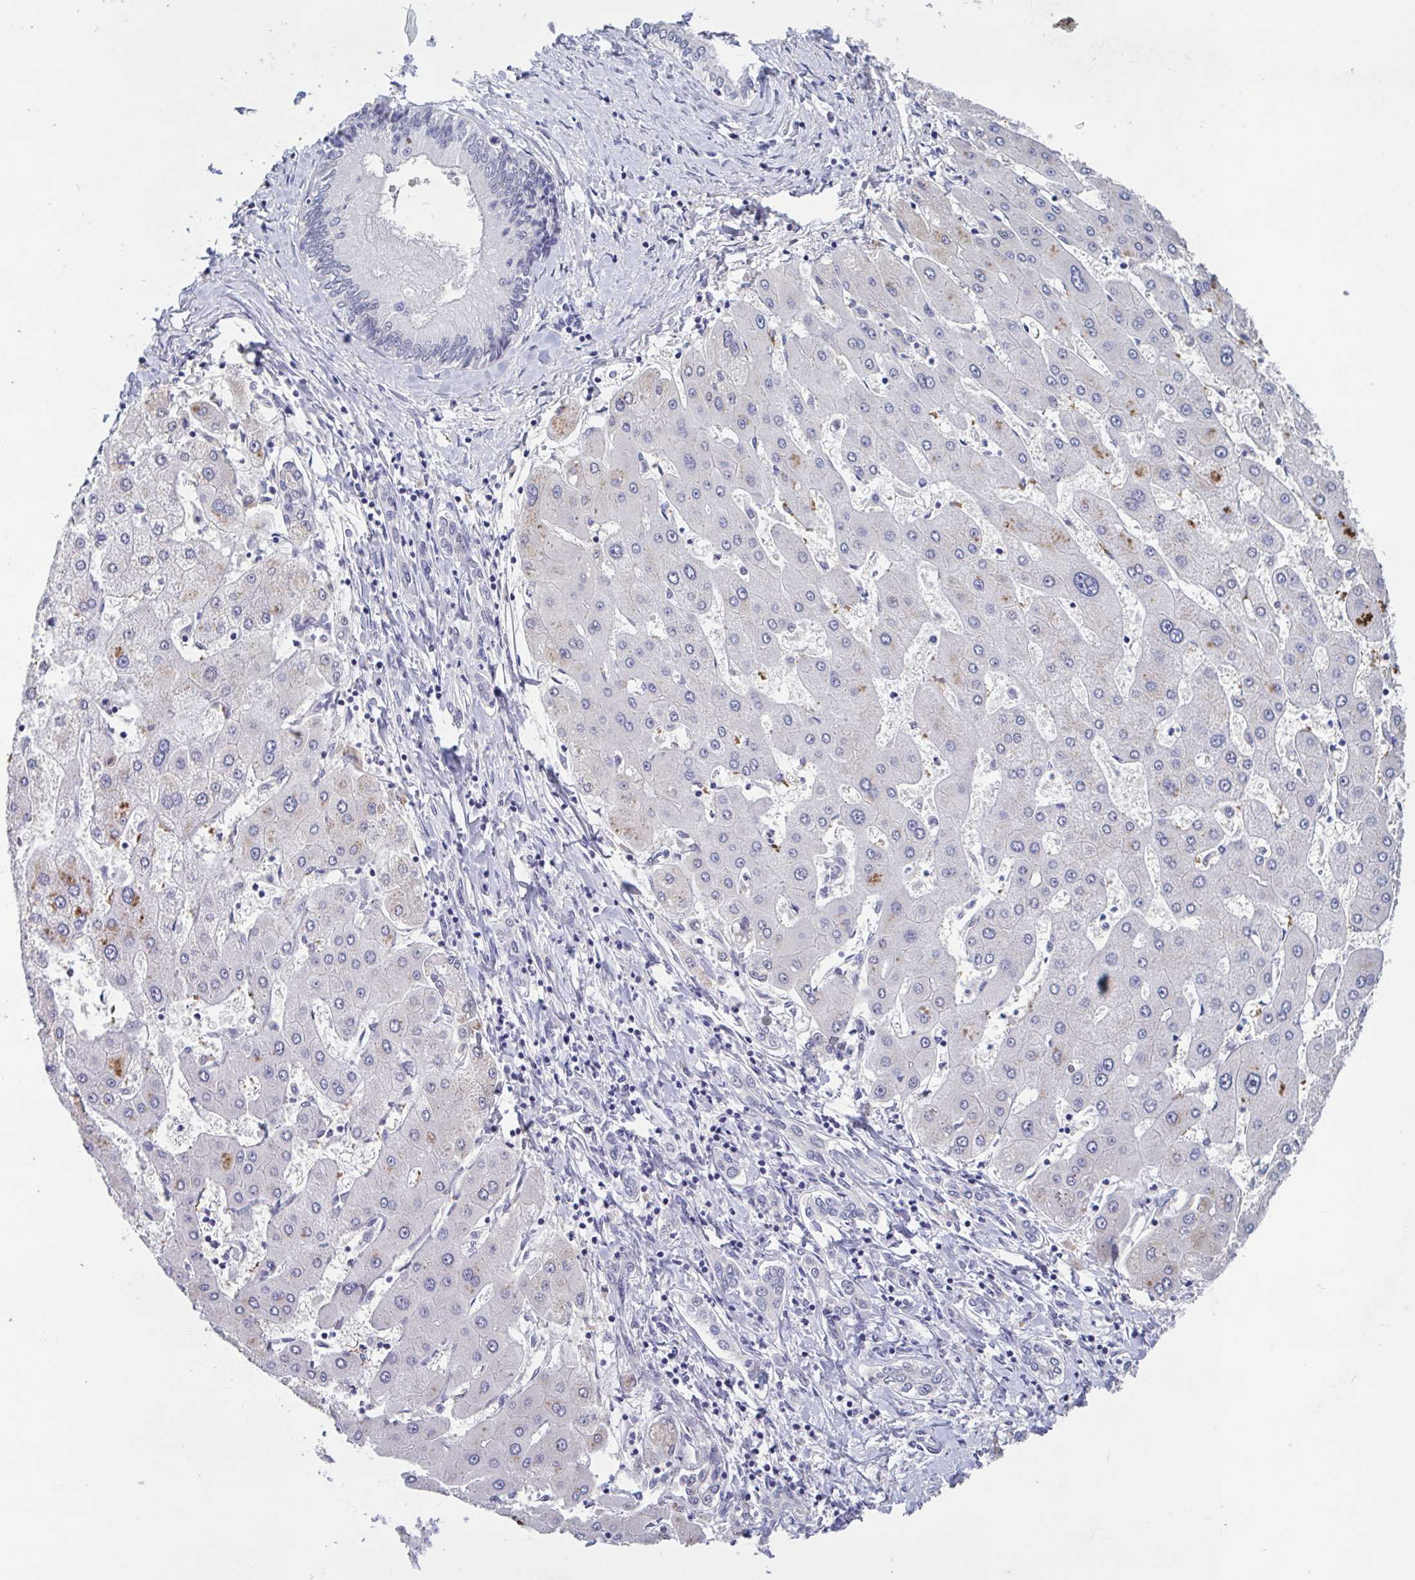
{"staining": {"intensity": "negative", "quantity": "none", "location": "none"}, "tissue": "liver cancer", "cell_type": "Tumor cells", "image_type": "cancer", "snomed": [{"axis": "morphology", "description": "Cholangiocarcinoma"}, {"axis": "topography", "description": "Liver"}], "caption": "DAB immunohistochemical staining of liver cancer (cholangiocarcinoma) shows no significant expression in tumor cells.", "gene": "PERM1", "patient": {"sex": "male", "age": 66}}